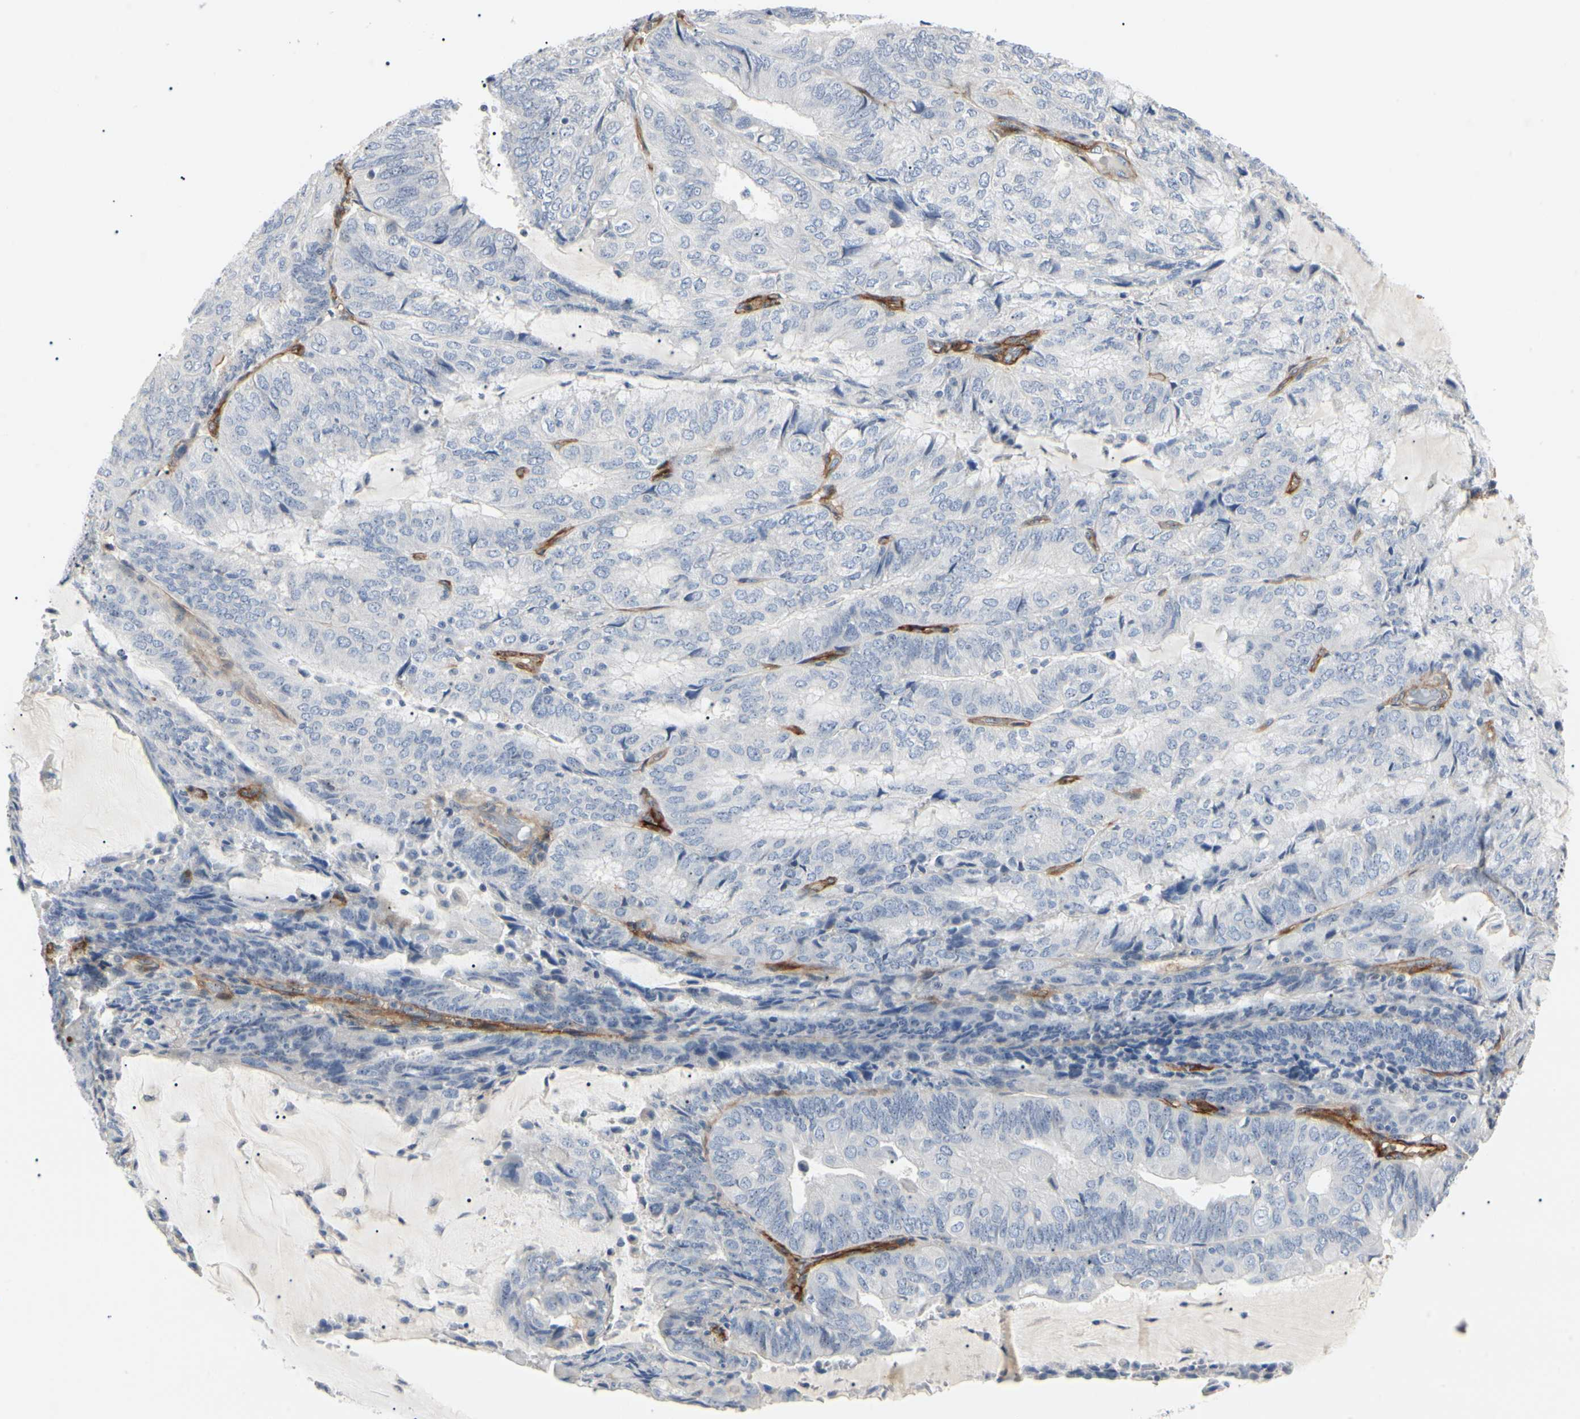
{"staining": {"intensity": "negative", "quantity": "none", "location": "none"}, "tissue": "endometrial cancer", "cell_type": "Tumor cells", "image_type": "cancer", "snomed": [{"axis": "morphology", "description": "Adenocarcinoma, NOS"}, {"axis": "topography", "description": "Endometrium"}], "caption": "Immunohistochemistry (IHC) image of endometrial adenocarcinoma stained for a protein (brown), which demonstrates no positivity in tumor cells.", "gene": "GGT5", "patient": {"sex": "female", "age": 81}}